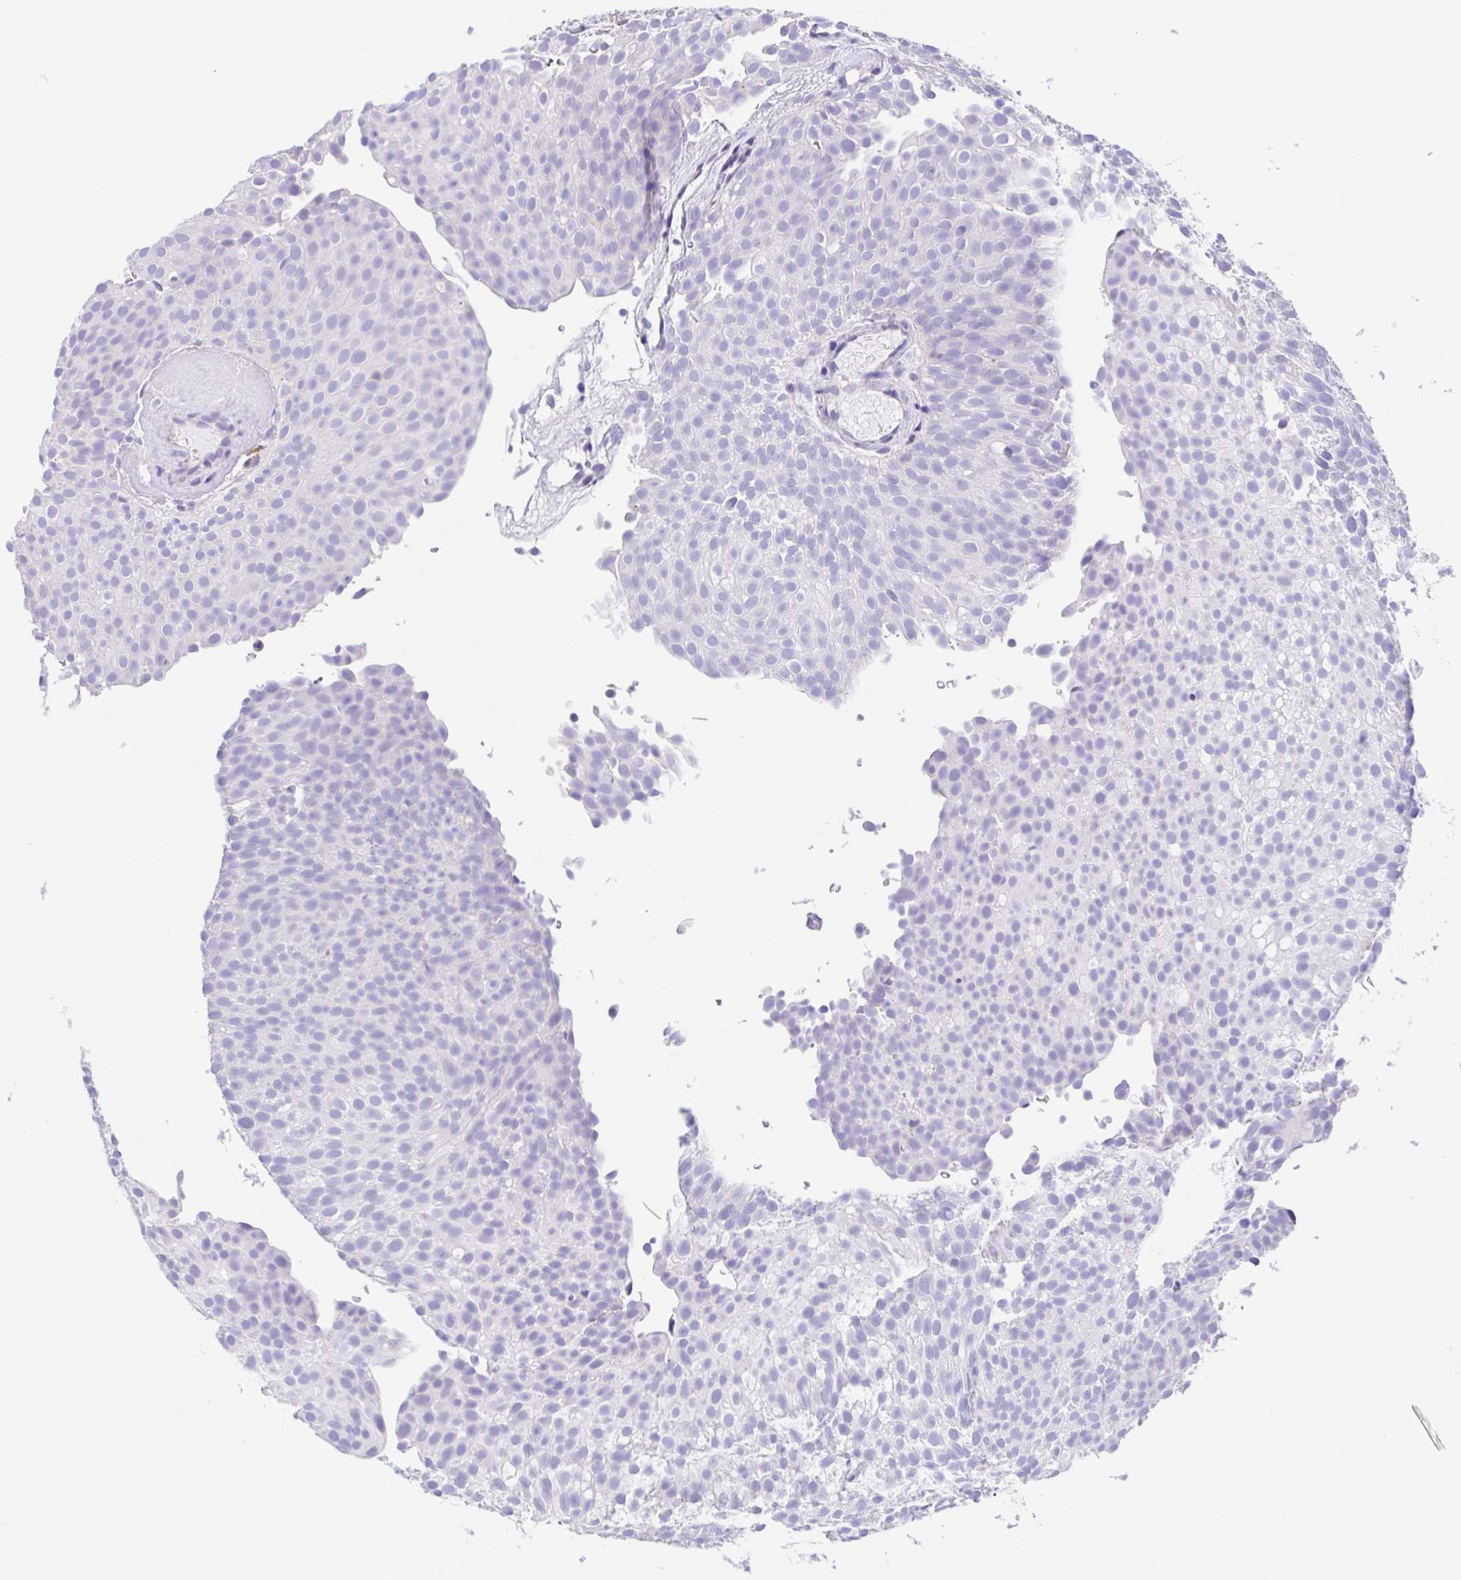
{"staining": {"intensity": "negative", "quantity": "none", "location": "none"}, "tissue": "urothelial cancer", "cell_type": "Tumor cells", "image_type": "cancer", "snomed": [{"axis": "morphology", "description": "Urothelial carcinoma, Low grade"}, {"axis": "topography", "description": "Urinary bladder"}], "caption": "IHC micrograph of neoplastic tissue: human urothelial cancer stained with DAB shows no significant protein positivity in tumor cells. (DAB immunohistochemistry with hematoxylin counter stain).", "gene": "ARPP21", "patient": {"sex": "male", "age": 78}}